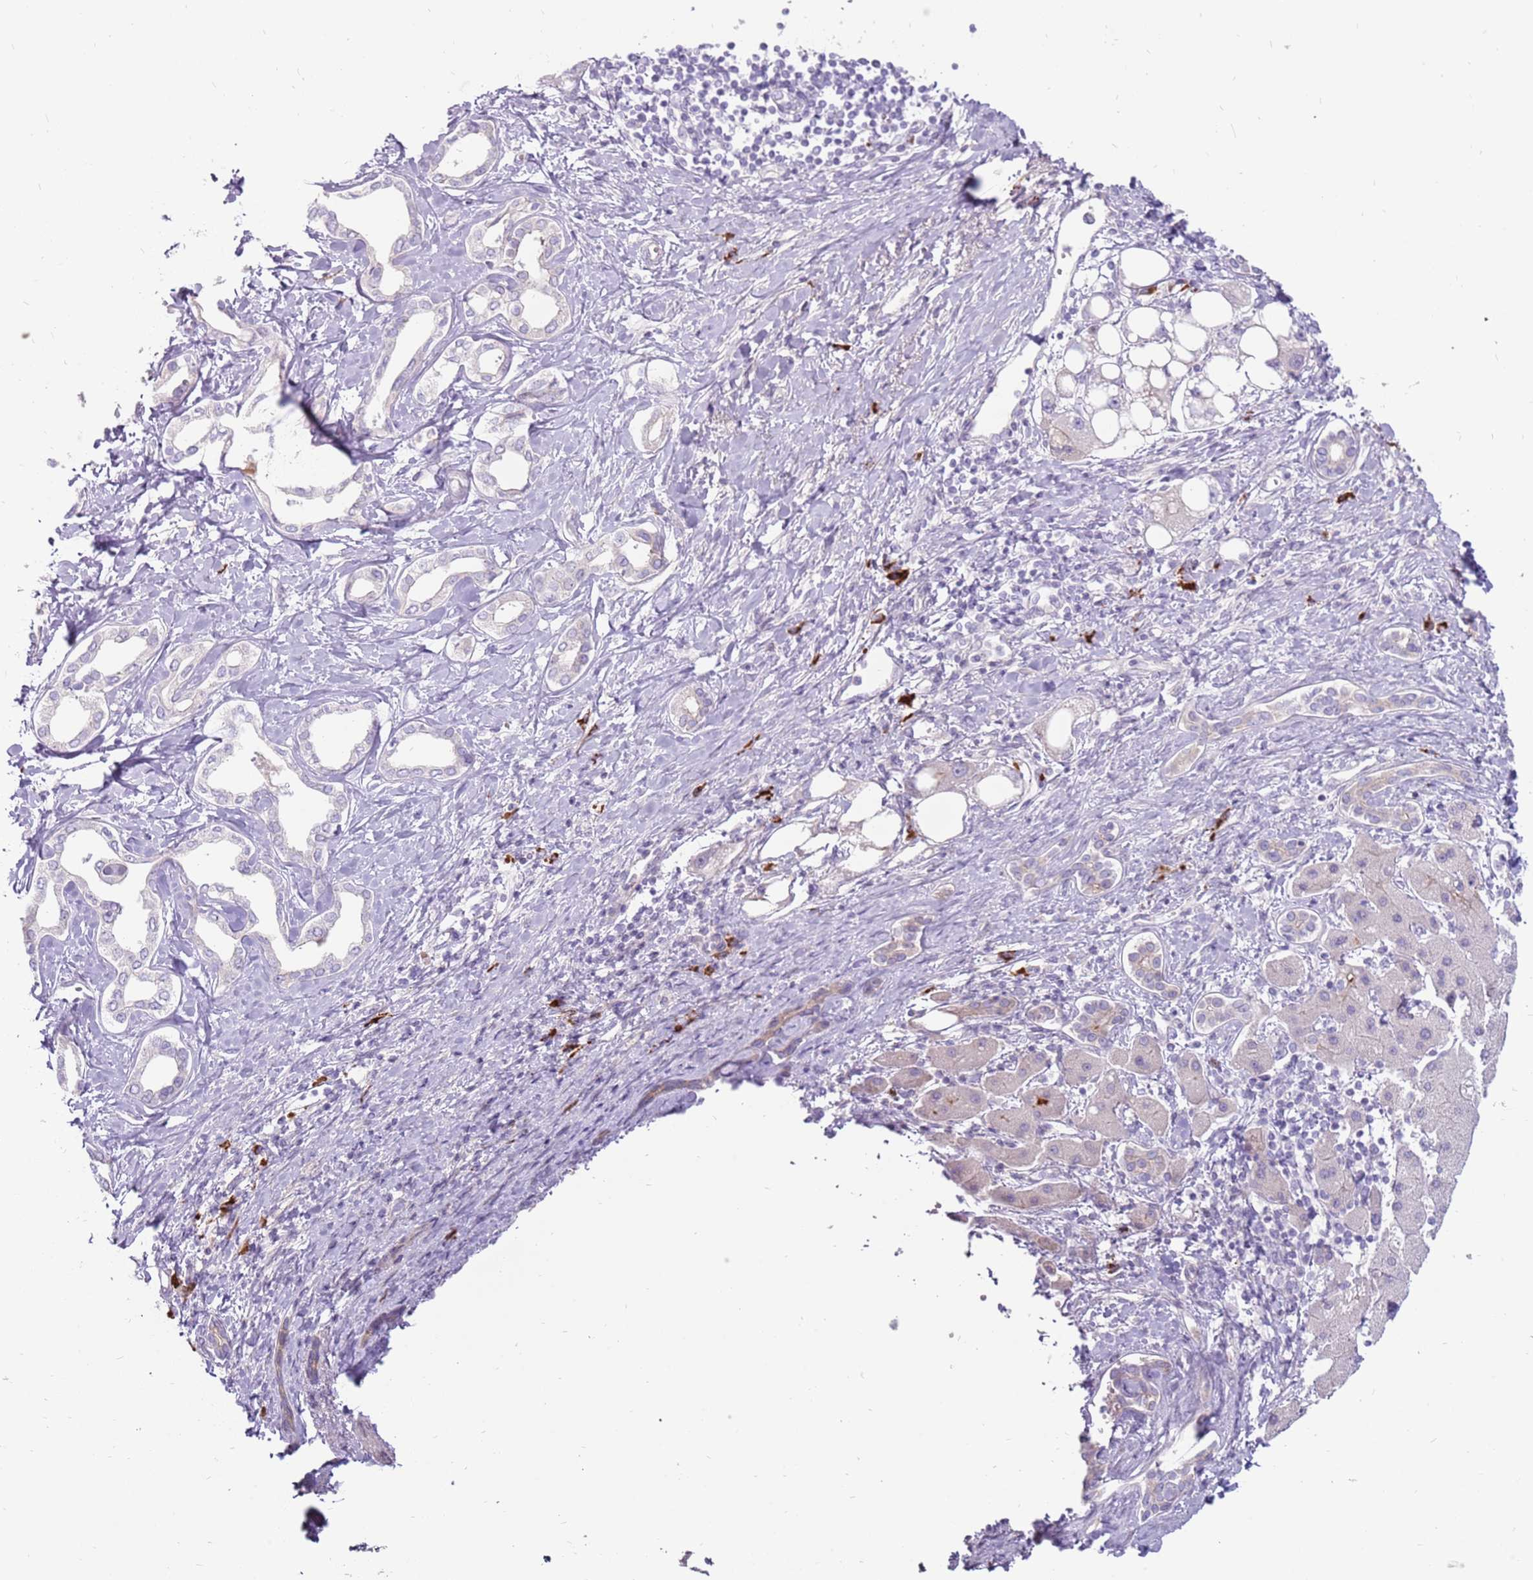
{"staining": {"intensity": "negative", "quantity": "none", "location": "none"}, "tissue": "liver cancer", "cell_type": "Tumor cells", "image_type": "cancer", "snomed": [{"axis": "morphology", "description": "Cholangiocarcinoma"}, {"axis": "topography", "description": "Liver"}], "caption": "Cholangiocarcinoma (liver) stained for a protein using immunohistochemistry demonstrates no expression tumor cells.", "gene": "MCUB", "patient": {"sex": "female", "age": 77}}